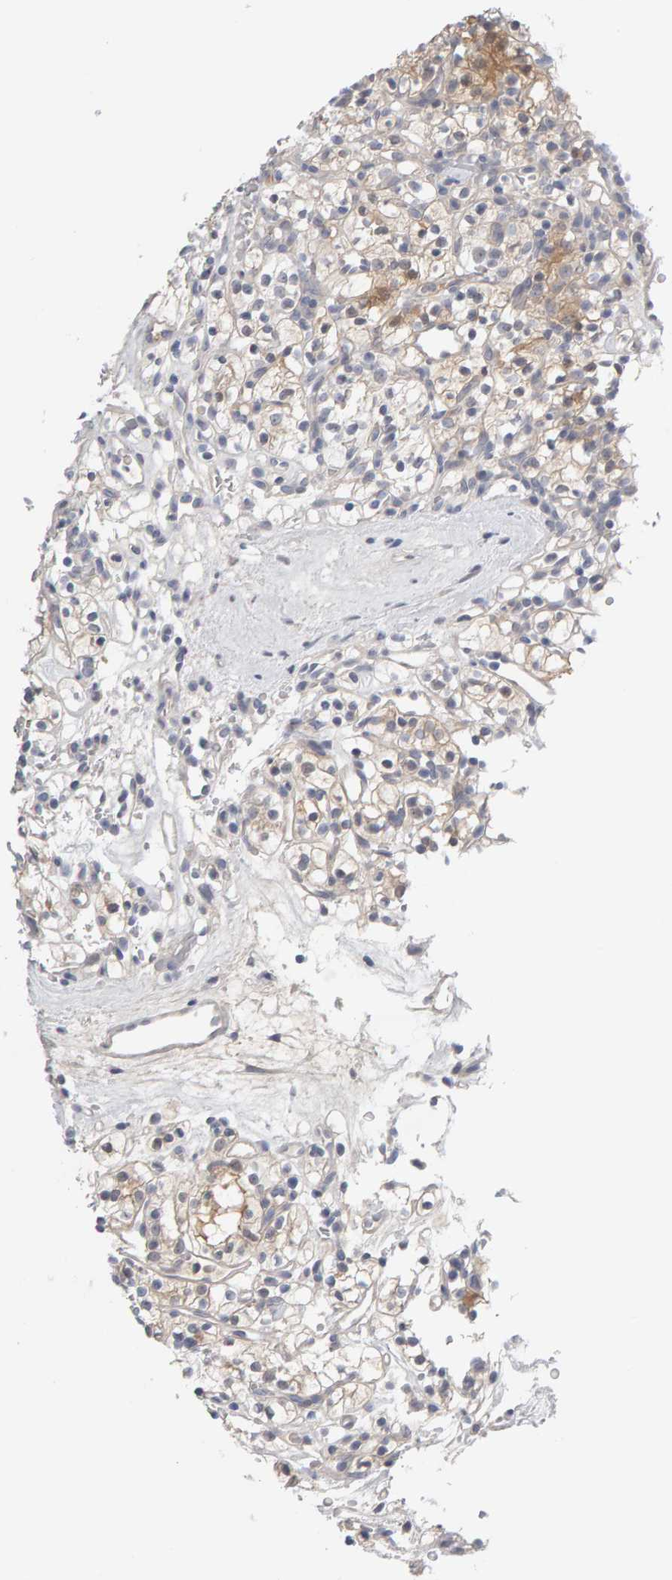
{"staining": {"intensity": "moderate", "quantity": "<25%", "location": "cytoplasmic/membranous"}, "tissue": "renal cancer", "cell_type": "Tumor cells", "image_type": "cancer", "snomed": [{"axis": "morphology", "description": "Adenocarcinoma, NOS"}, {"axis": "topography", "description": "Kidney"}], "caption": "This is an image of immunohistochemistry staining of renal adenocarcinoma, which shows moderate staining in the cytoplasmic/membranous of tumor cells.", "gene": "GFUS", "patient": {"sex": "female", "age": 57}}